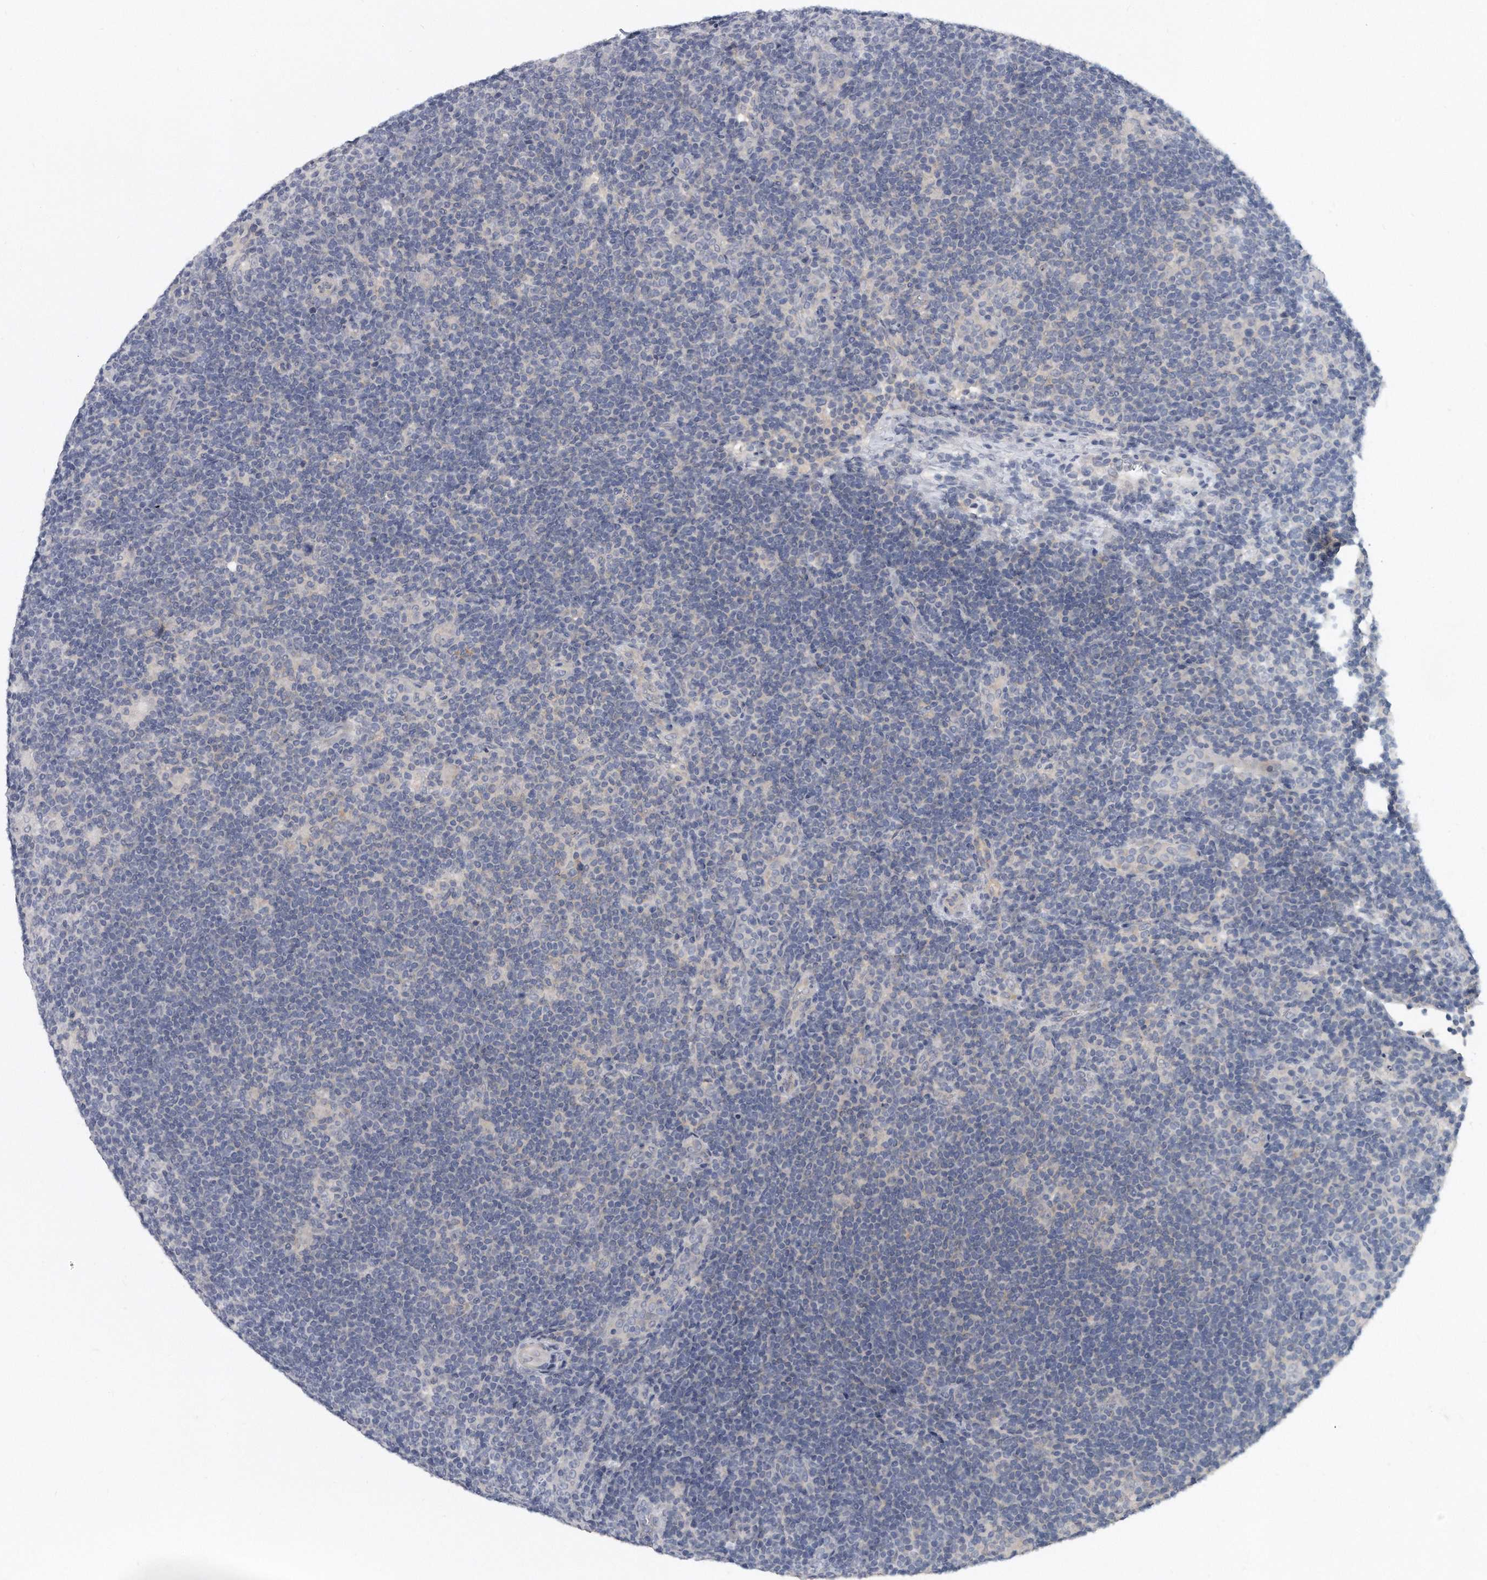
{"staining": {"intensity": "negative", "quantity": "none", "location": "none"}, "tissue": "lymphoma", "cell_type": "Tumor cells", "image_type": "cancer", "snomed": [{"axis": "morphology", "description": "Hodgkin's disease, NOS"}, {"axis": "topography", "description": "Lymph node"}], "caption": "Immunohistochemistry (IHC) of human Hodgkin's disease displays no positivity in tumor cells. Brightfield microscopy of immunohistochemistry stained with DAB (brown) and hematoxylin (blue), captured at high magnification.", "gene": "KLHL7", "patient": {"sex": "female", "age": 57}}